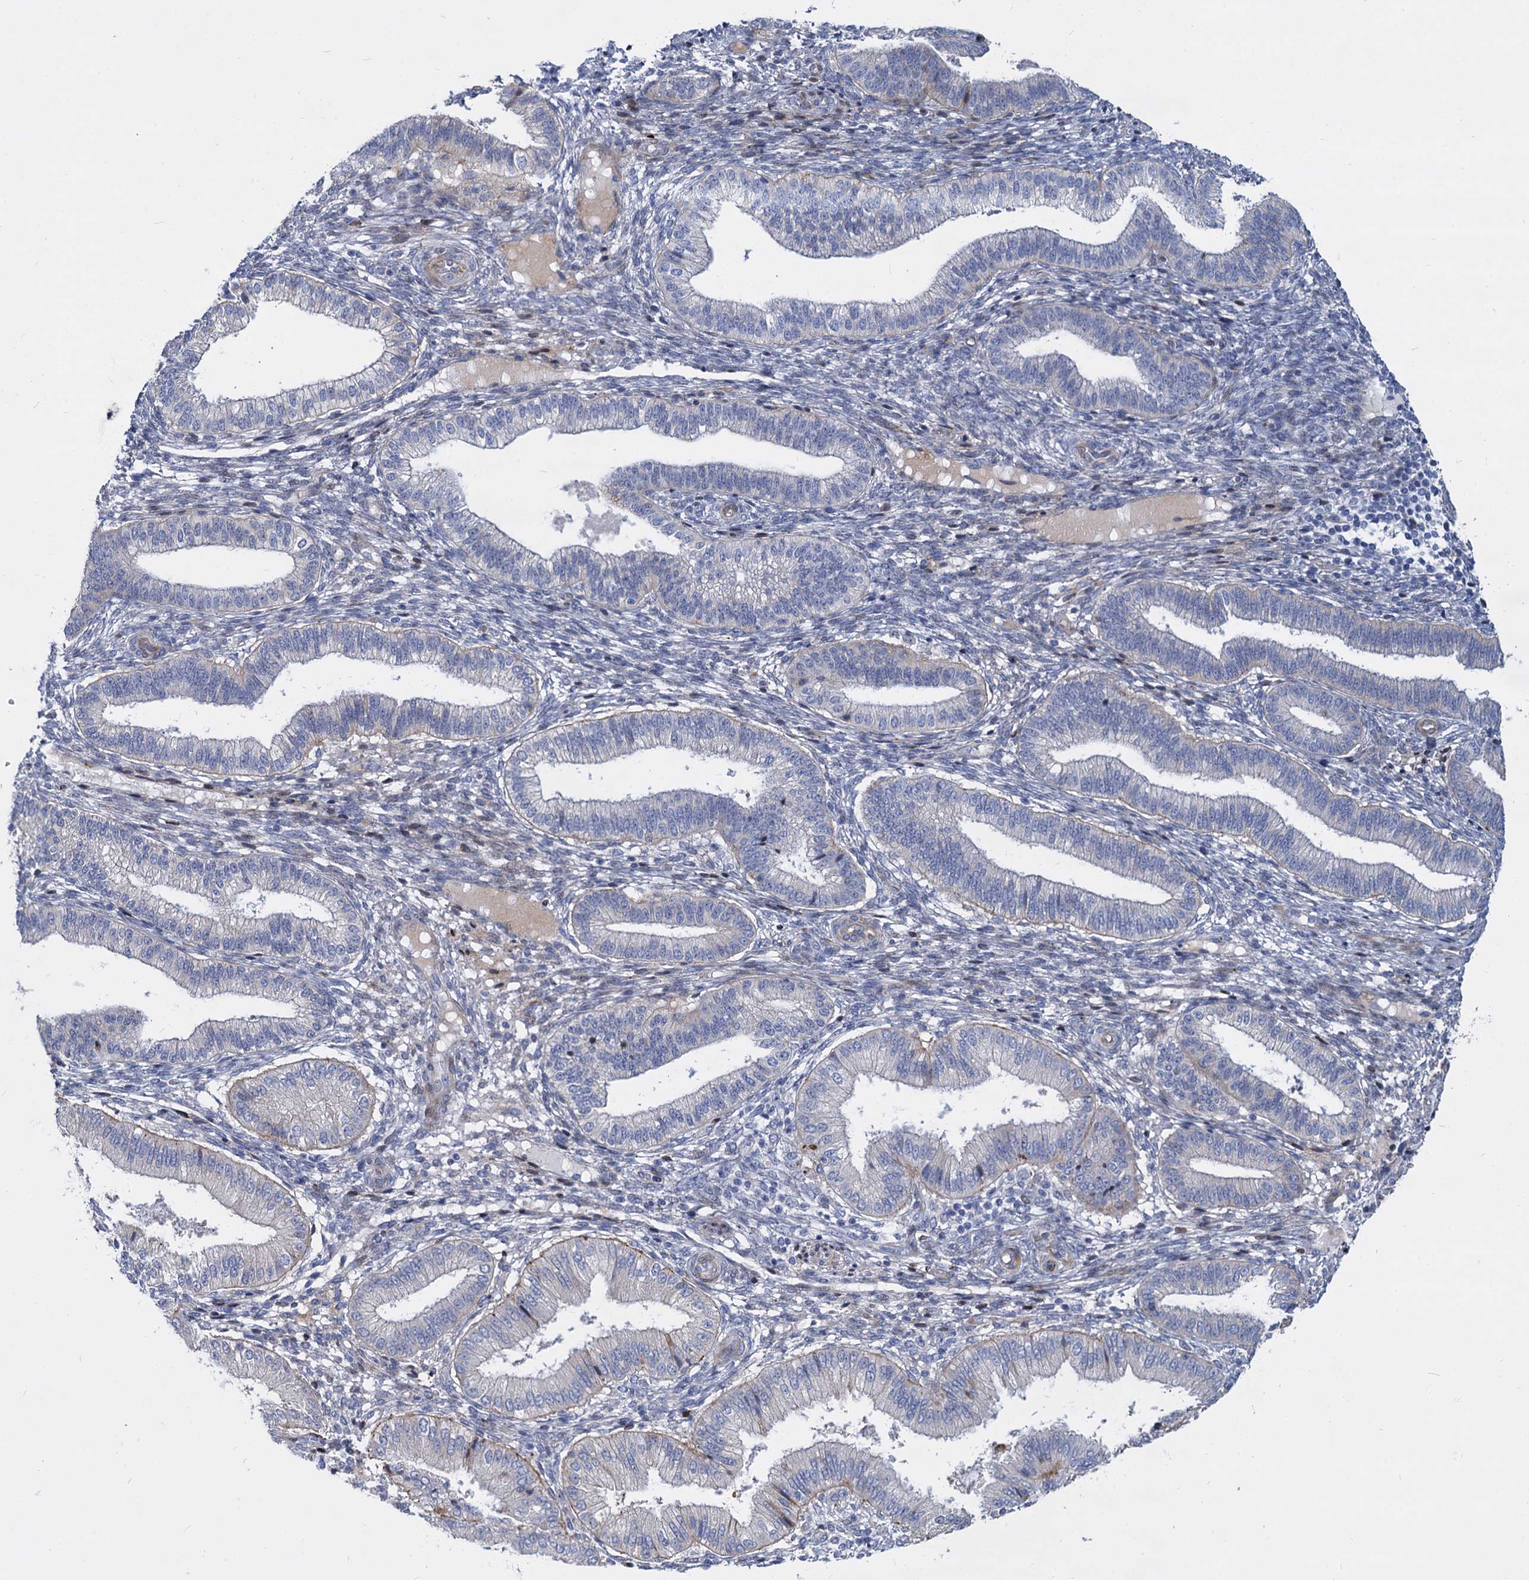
{"staining": {"intensity": "negative", "quantity": "none", "location": "none"}, "tissue": "endometrium", "cell_type": "Cells in endometrial stroma", "image_type": "normal", "snomed": [{"axis": "morphology", "description": "Normal tissue, NOS"}, {"axis": "topography", "description": "Endometrium"}], "caption": "IHC histopathology image of benign human endometrium stained for a protein (brown), which exhibits no staining in cells in endometrial stroma.", "gene": "TRIM77", "patient": {"sex": "female", "age": 39}}